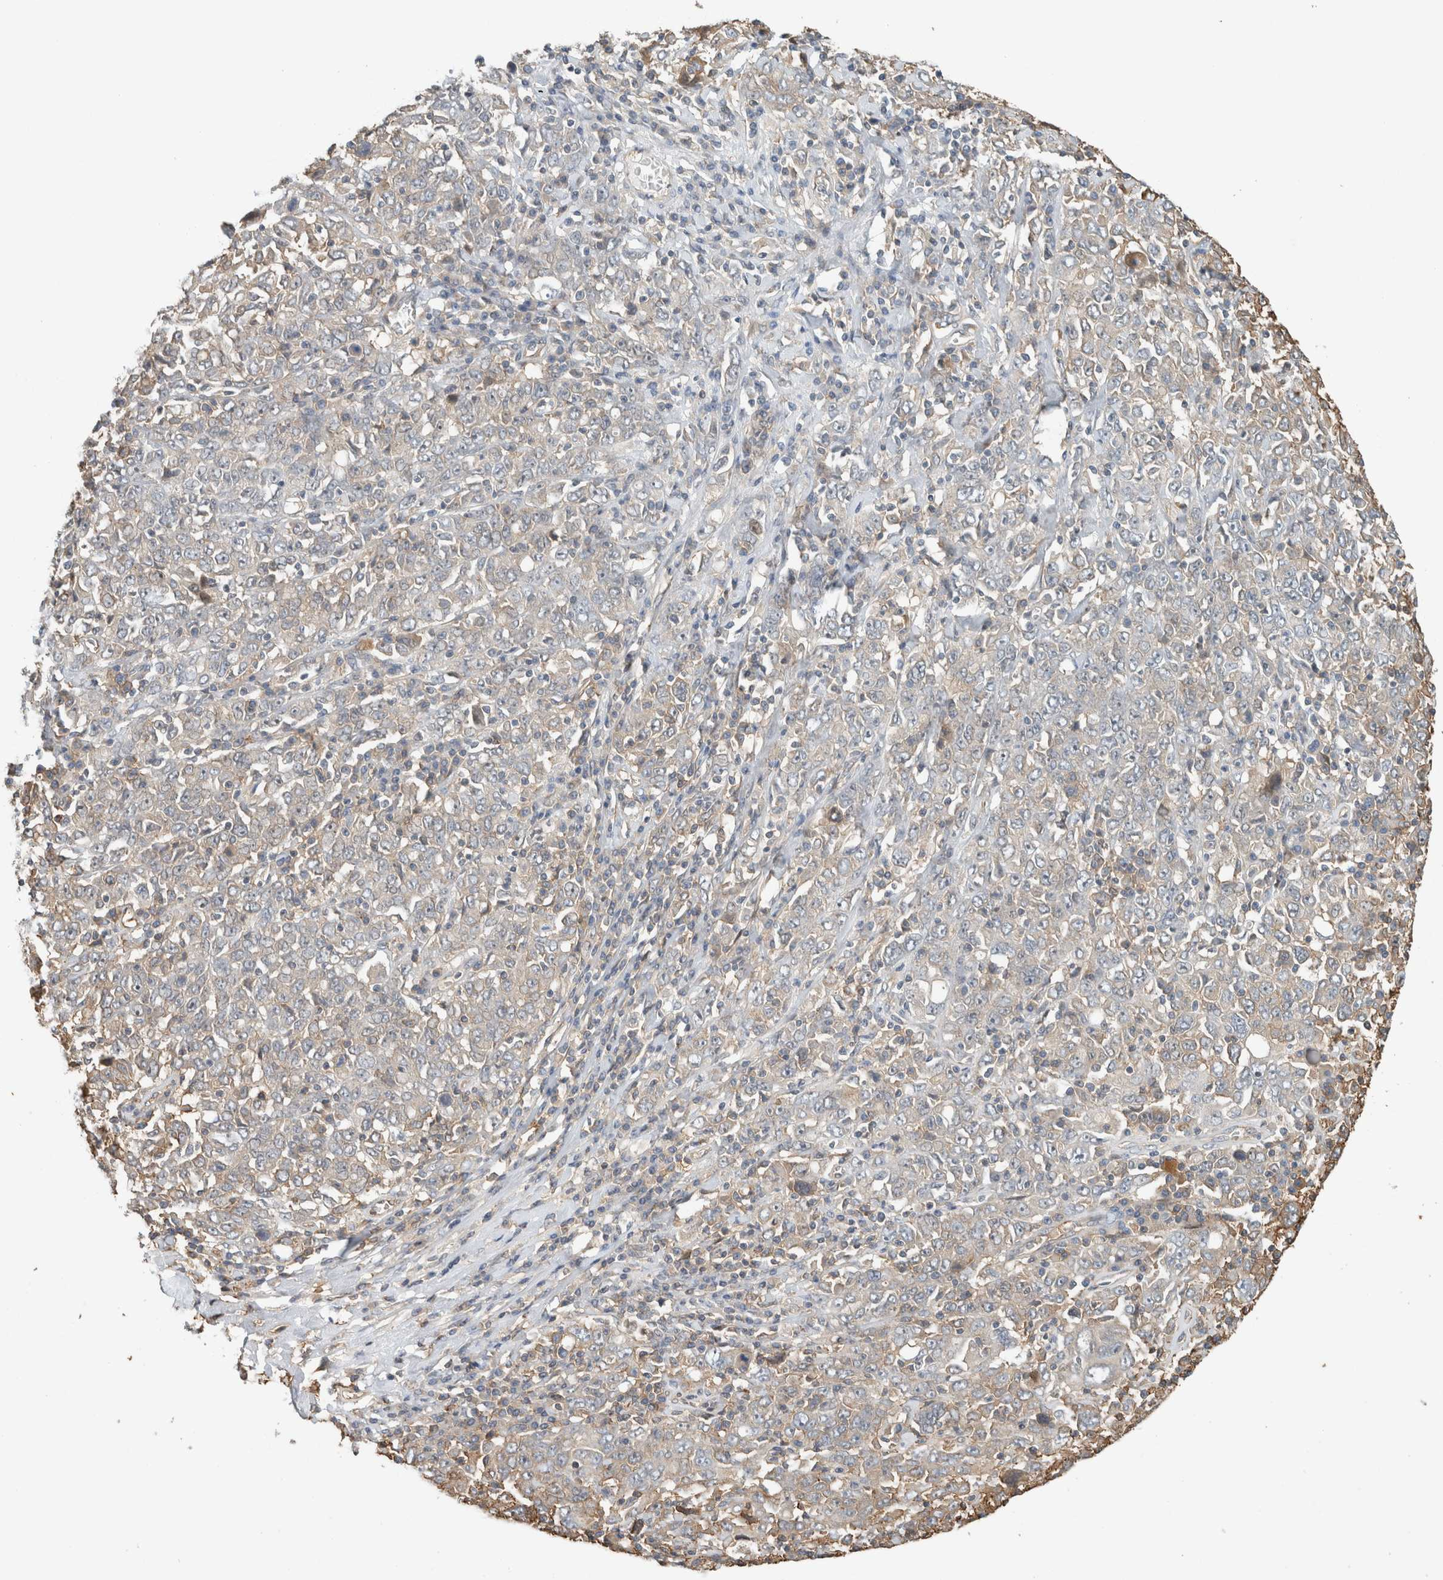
{"staining": {"intensity": "weak", "quantity": "<25%", "location": "cytoplasmic/membranous"}, "tissue": "ovarian cancer", "cell_type": "Tumor cells", "image_type": "cancer", "snomed": [{"axis": "morphology", "description": "Carcinoma, endometroid"}, {"axis": "topography", "description": "Ovary"}], "caption": "A photomicrograph of human ovarian cancer (endometroid carcinoma) is negative for staining in tumor cells.", "gene": "PFDN4", "patient": {"sex": "female", "age": 62}}